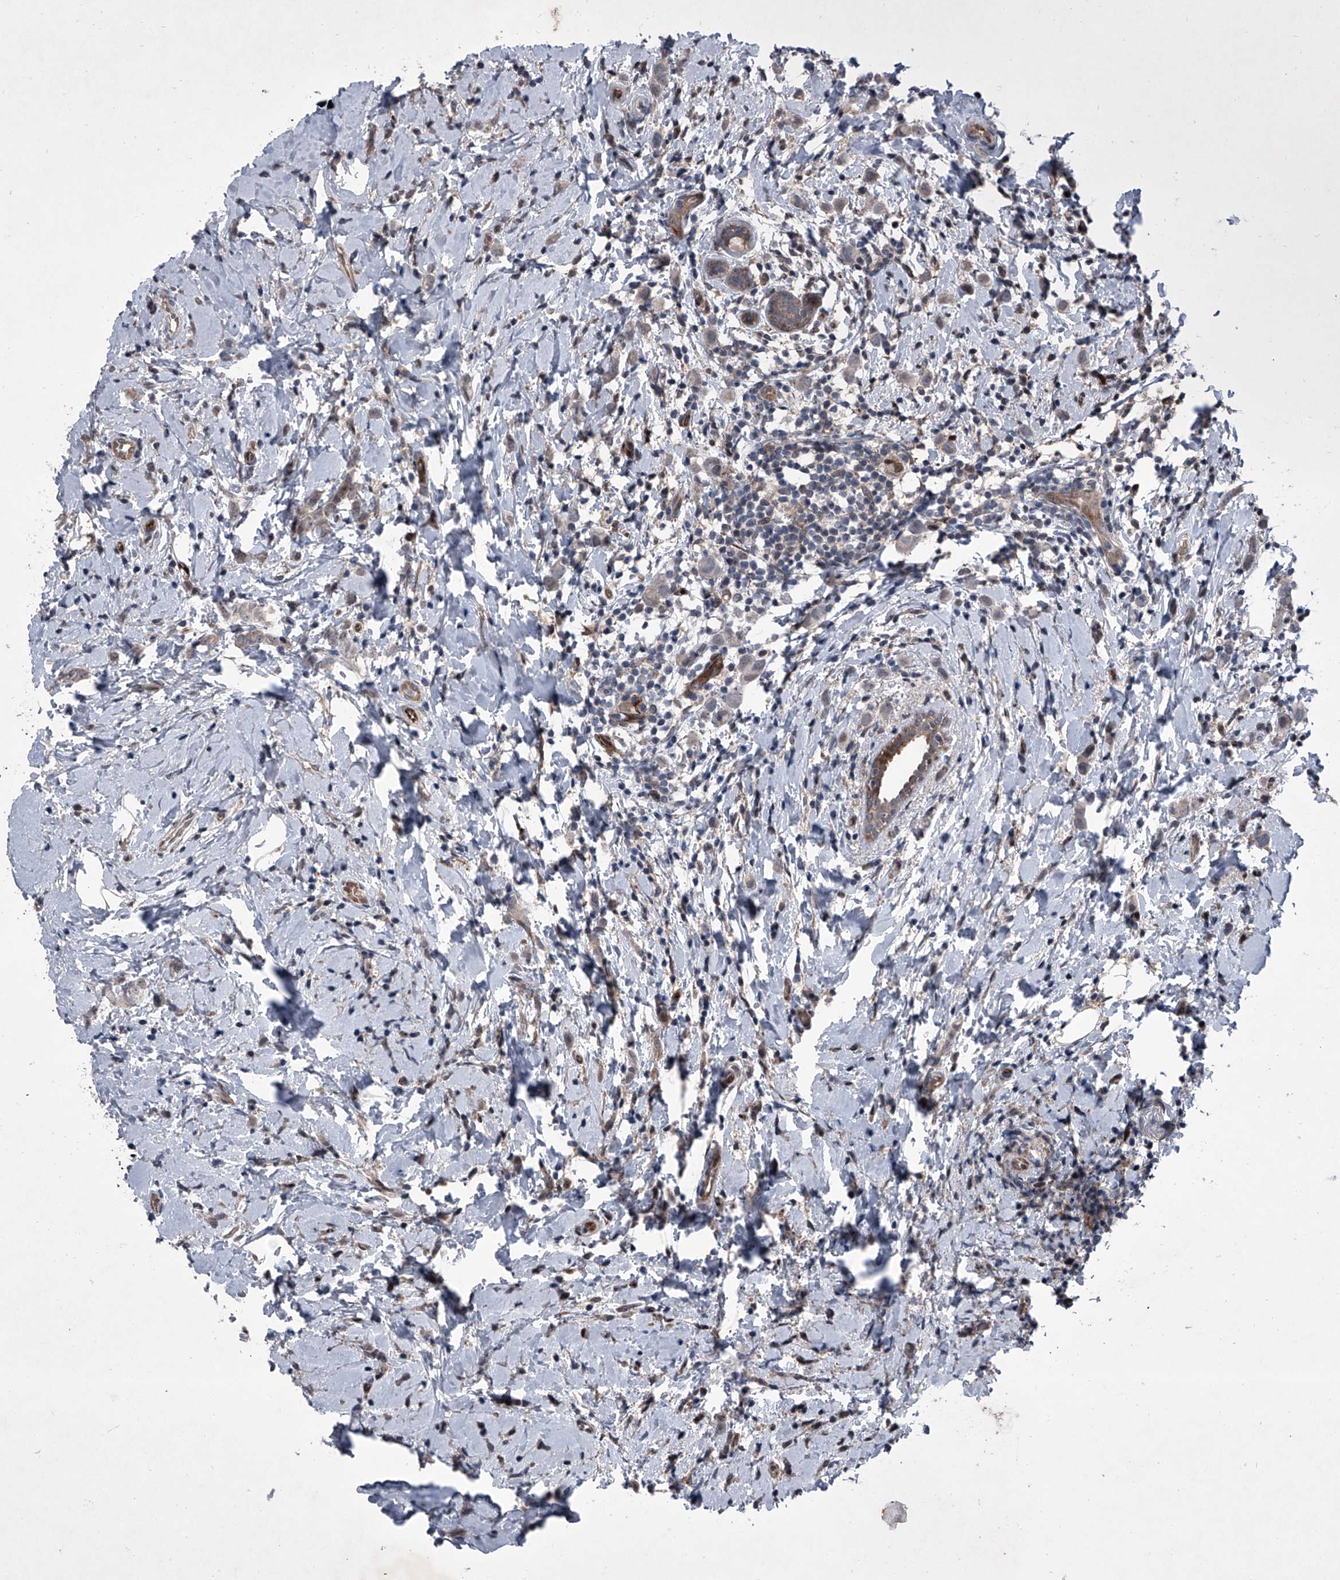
{"staining": {"intensity": "negative", "quantity": "none", "location": "none"}, "tissue": "breast cancer", "cell_type": "Tumor cells", "image_type": "cancer", "snomed": [{"axis": "morphology", "description": "Lobular carcinoma"}, {"axis": "topography", "description": "Breast"}], "caption": "Tumor cells show no significant protein positivity in breast cancer.", "gene": "ELK4", "patient": {"sex": "female", "age": 47}}